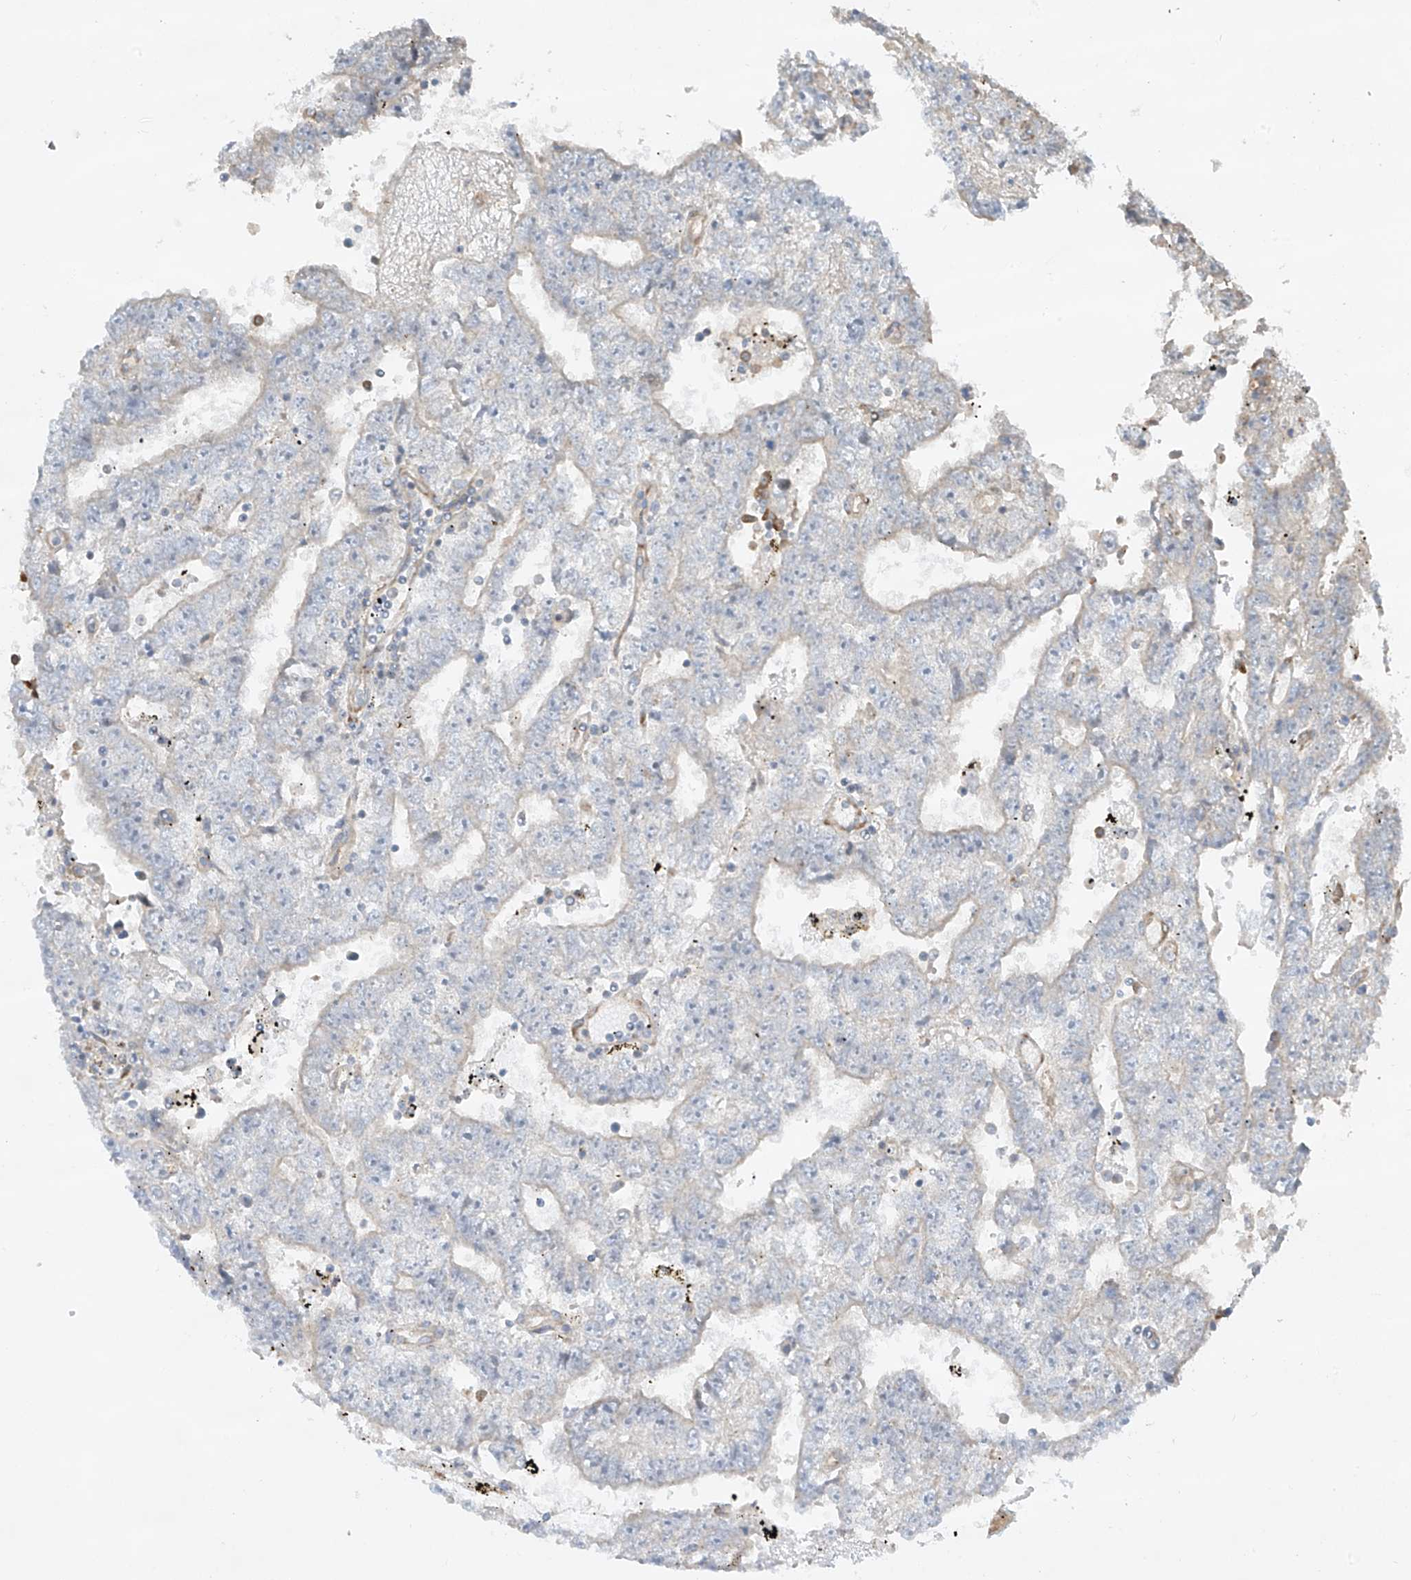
{"staining": {"intensity": "weak", "quantity": "<25%", "location": "cytoplasmic/membranous"}, "tissue": "testis cancer", "cell_type": "Tumor cells", "image_type": "cancer", "snomed": [{"axis": "morphology", "description": "Carcinoma, Embryonal, NOS"}, {"axis": "topography", "description": "Testis"}], "caption": "Immunohistochemical staining of human testis cancer (embryonal carcinoma) displays no significant positivity in tumor cells. (Brightfield microscopy of DAB (3,3'-diaminobenzidine) immunohistochemistry at high magnification).", "gene": "DDIT4", "patient": {"sex": "male", "age": 25}}